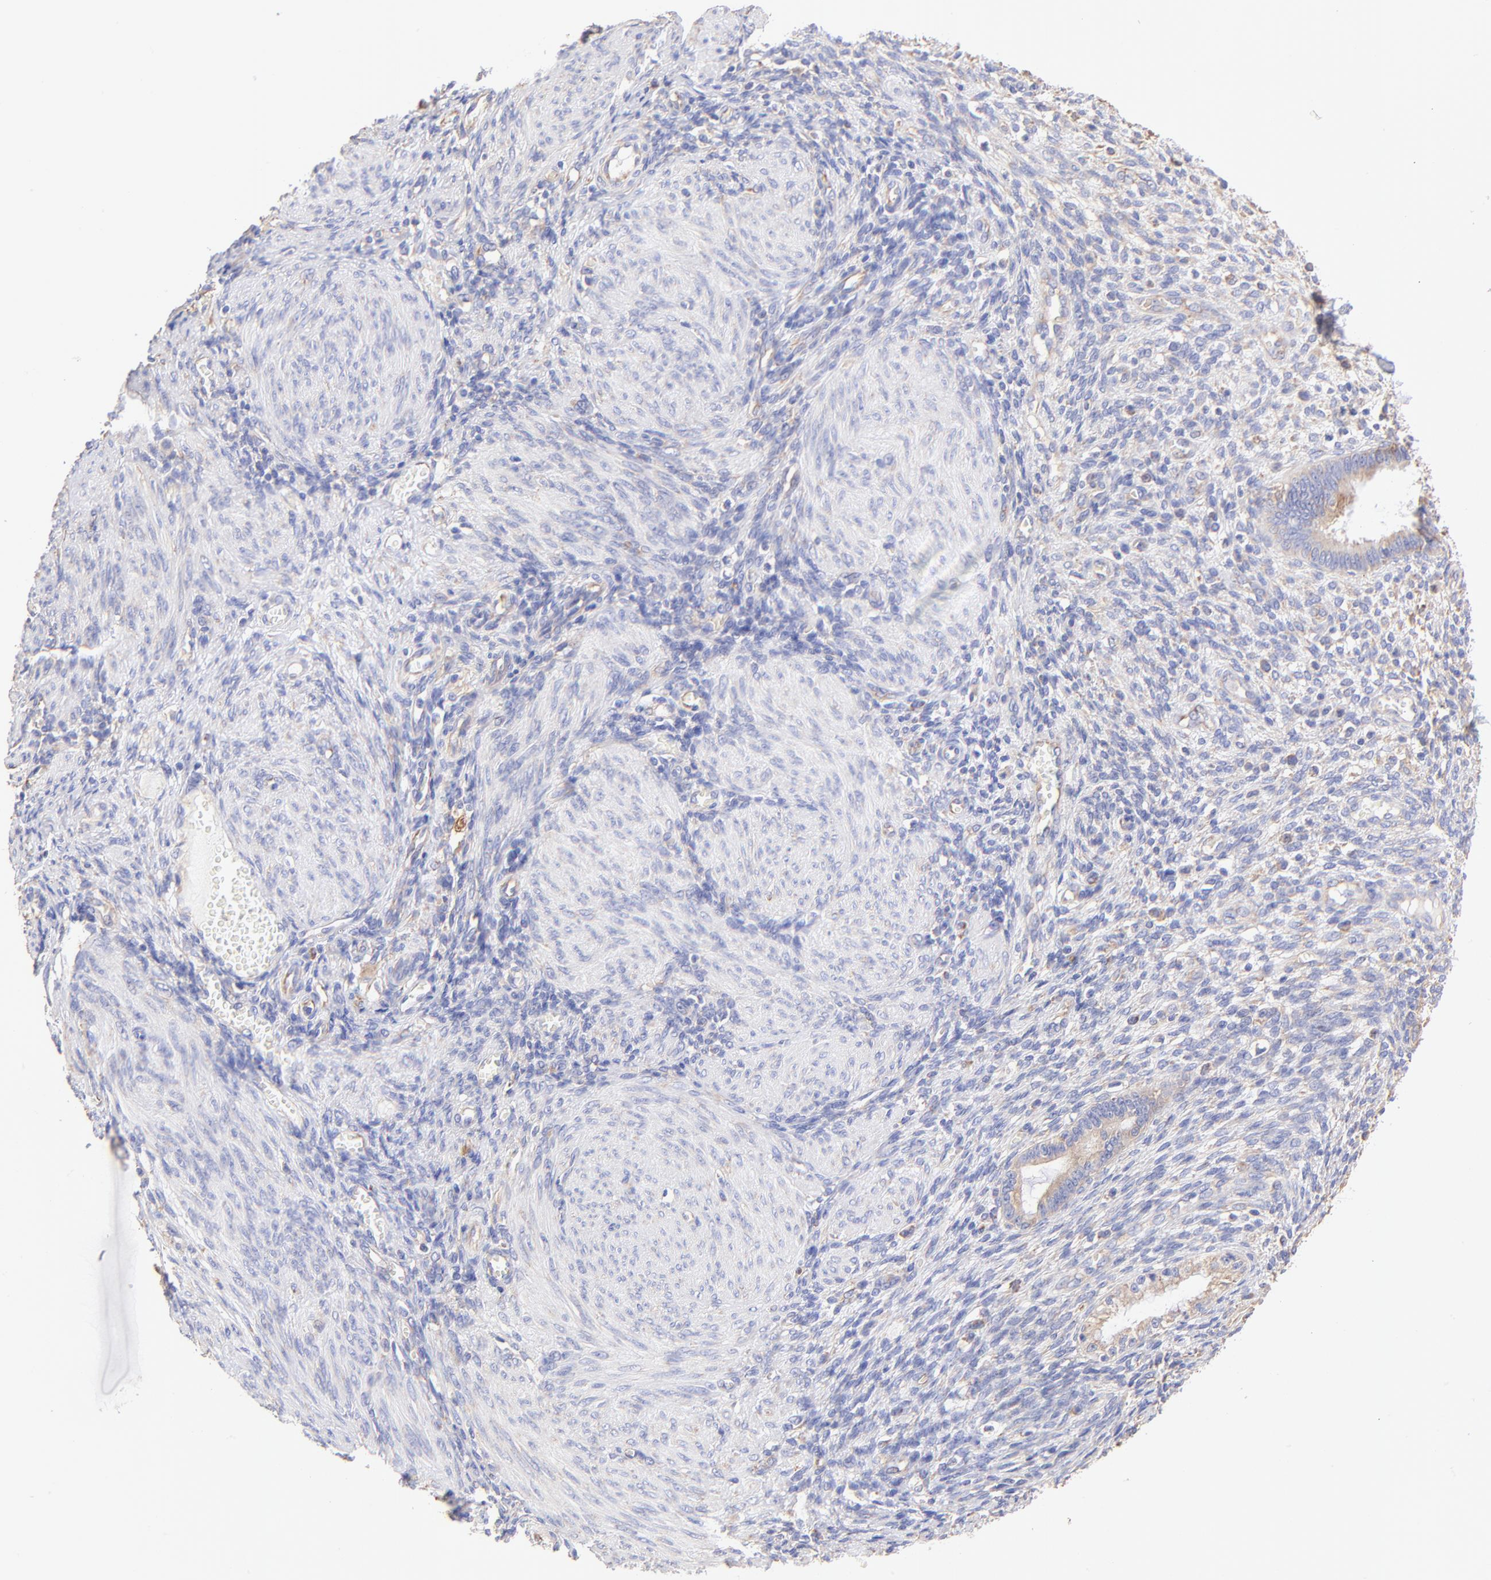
{"staining": {"intensity": "weak", "quantity": "<25%", "location": "cytoplasmic/membranous"}, "tissue": "endometrium", "cell_type": "Cells in endometrial stroma", "image_type": "normal", "snomed": [{"axis": "morphology", "description": "Normal tissue, NOS"}, {"axis": "topography", "description": "Endometrium"}], "caption": "The image exhibits no significant positivity in cells in endometrial stroma of endometrium.", "gene": "RPL30", "patient": {"sex": "female", "age": 72}}